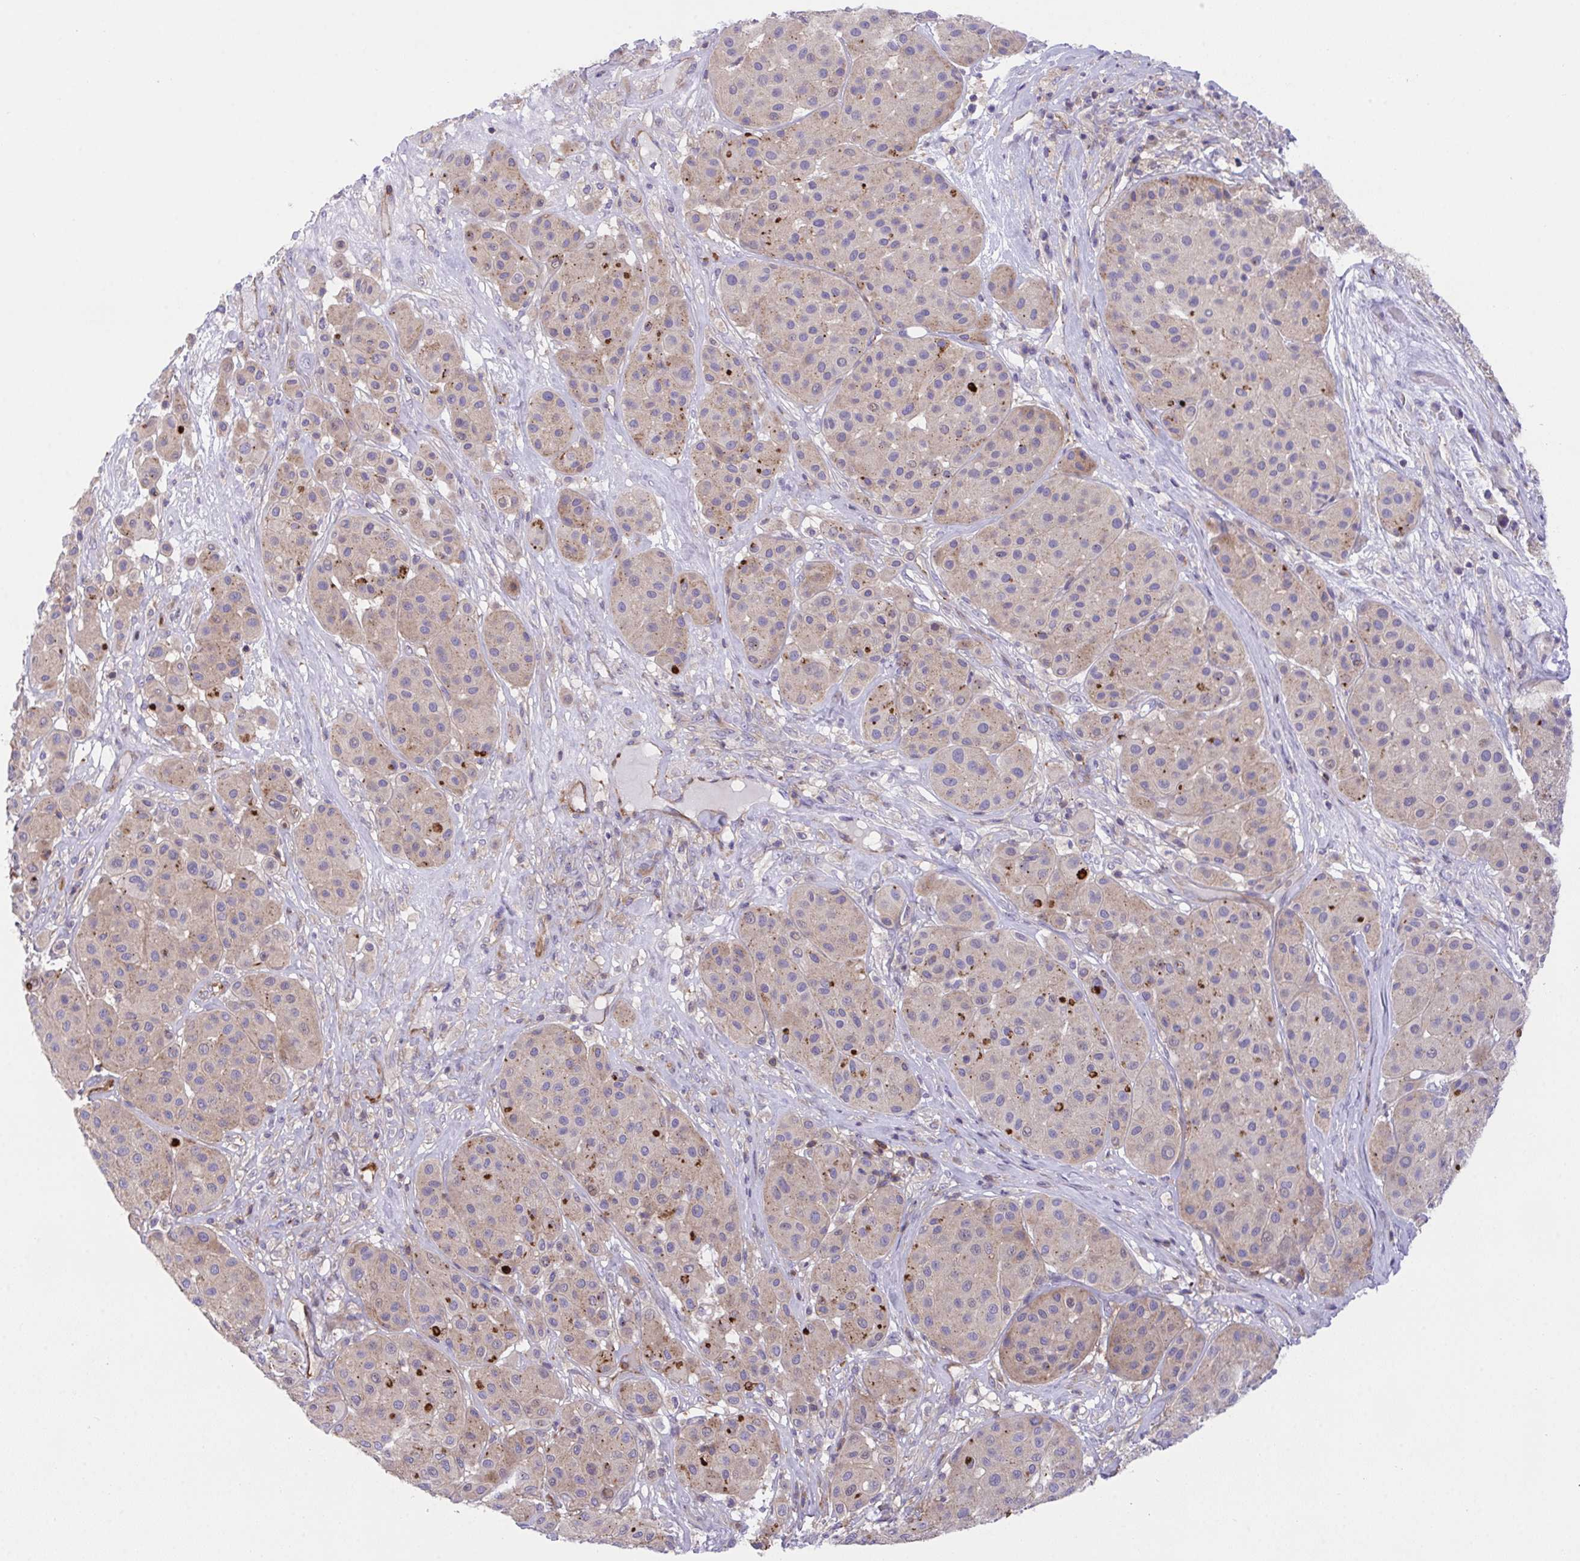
{"staining": {"intensity": "strong", "quantity": "<25%", "location": "cytoplasmic/membranous"}, "tissue": "melanoma", "cell_type": "Tumor cells", "image_type": "cancer", "snomed": [{"axis": "morphology", "description": "Malignant melanoma, Metastatic site"}, {"axis": "topography", "description": "Smooth muscle"}], "caption": "A high-resolution micrograph shows immunohistochemistry (IHC) staining of melanoma, which displays strong cytoplasmic/membranous positivity in approximately <25% of tumor cells.", "gene": "PPIH", "patient": {"sex": "male", "age": 41}}